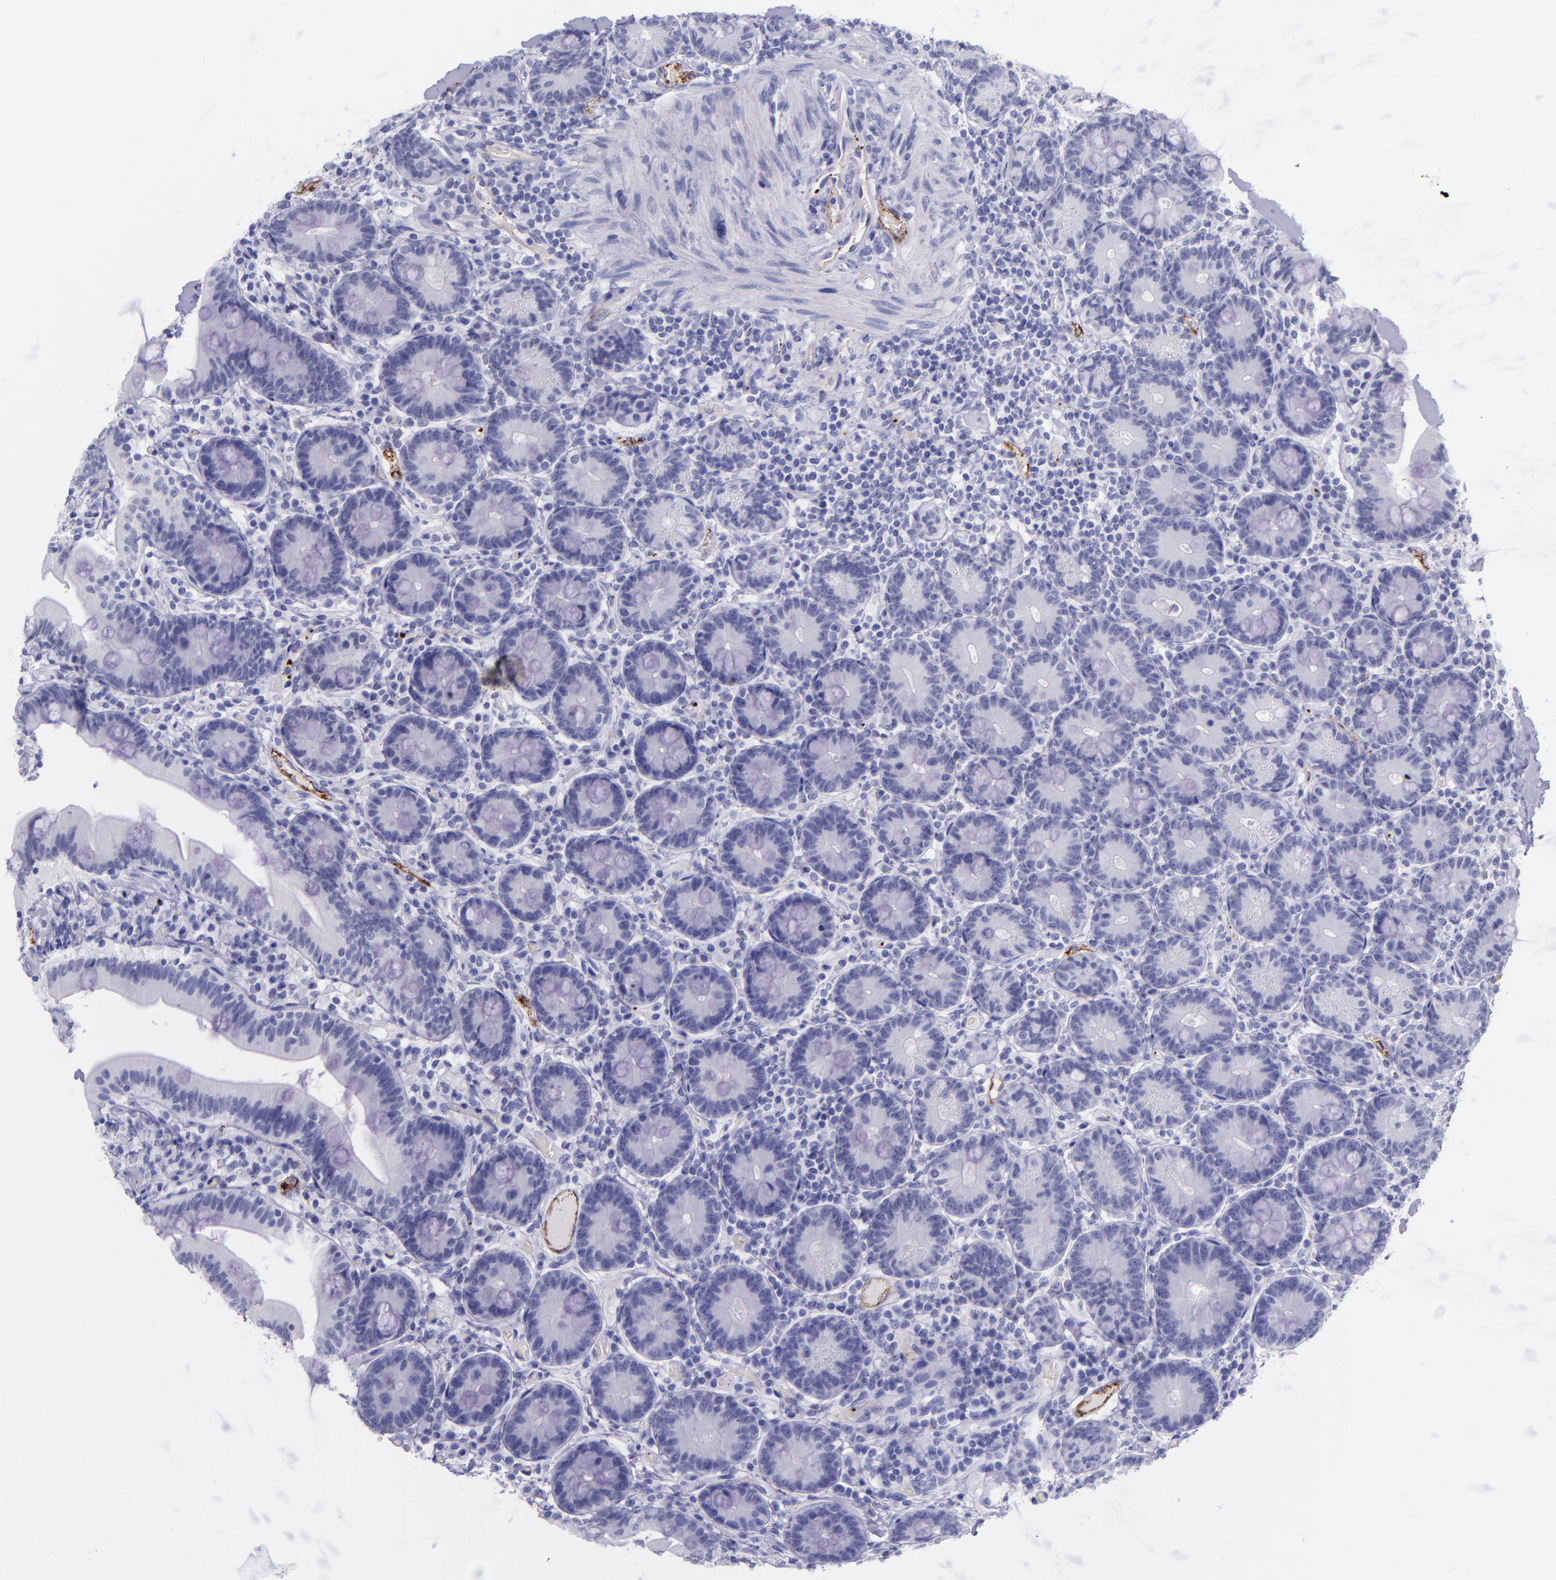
{"staining": {"intensity": "negative", "quantity": "none", "location": "none"}, "tissue": "duodenum", "cell_type": "Glandular cells", "image_type": "normal", "snomed": [{"axis": "morphology", "description": "Normal tissue, NOS"}, {"axis": "topography", "description": "Duodenum"}], "caption": "DAB (3,3'-diaminobenzidine) immunohistochemical staining of normal human duodenum shows no significant expression in glandular cells.", "gene": "SELE", "patient": {"sex": "male", "age": 66}}